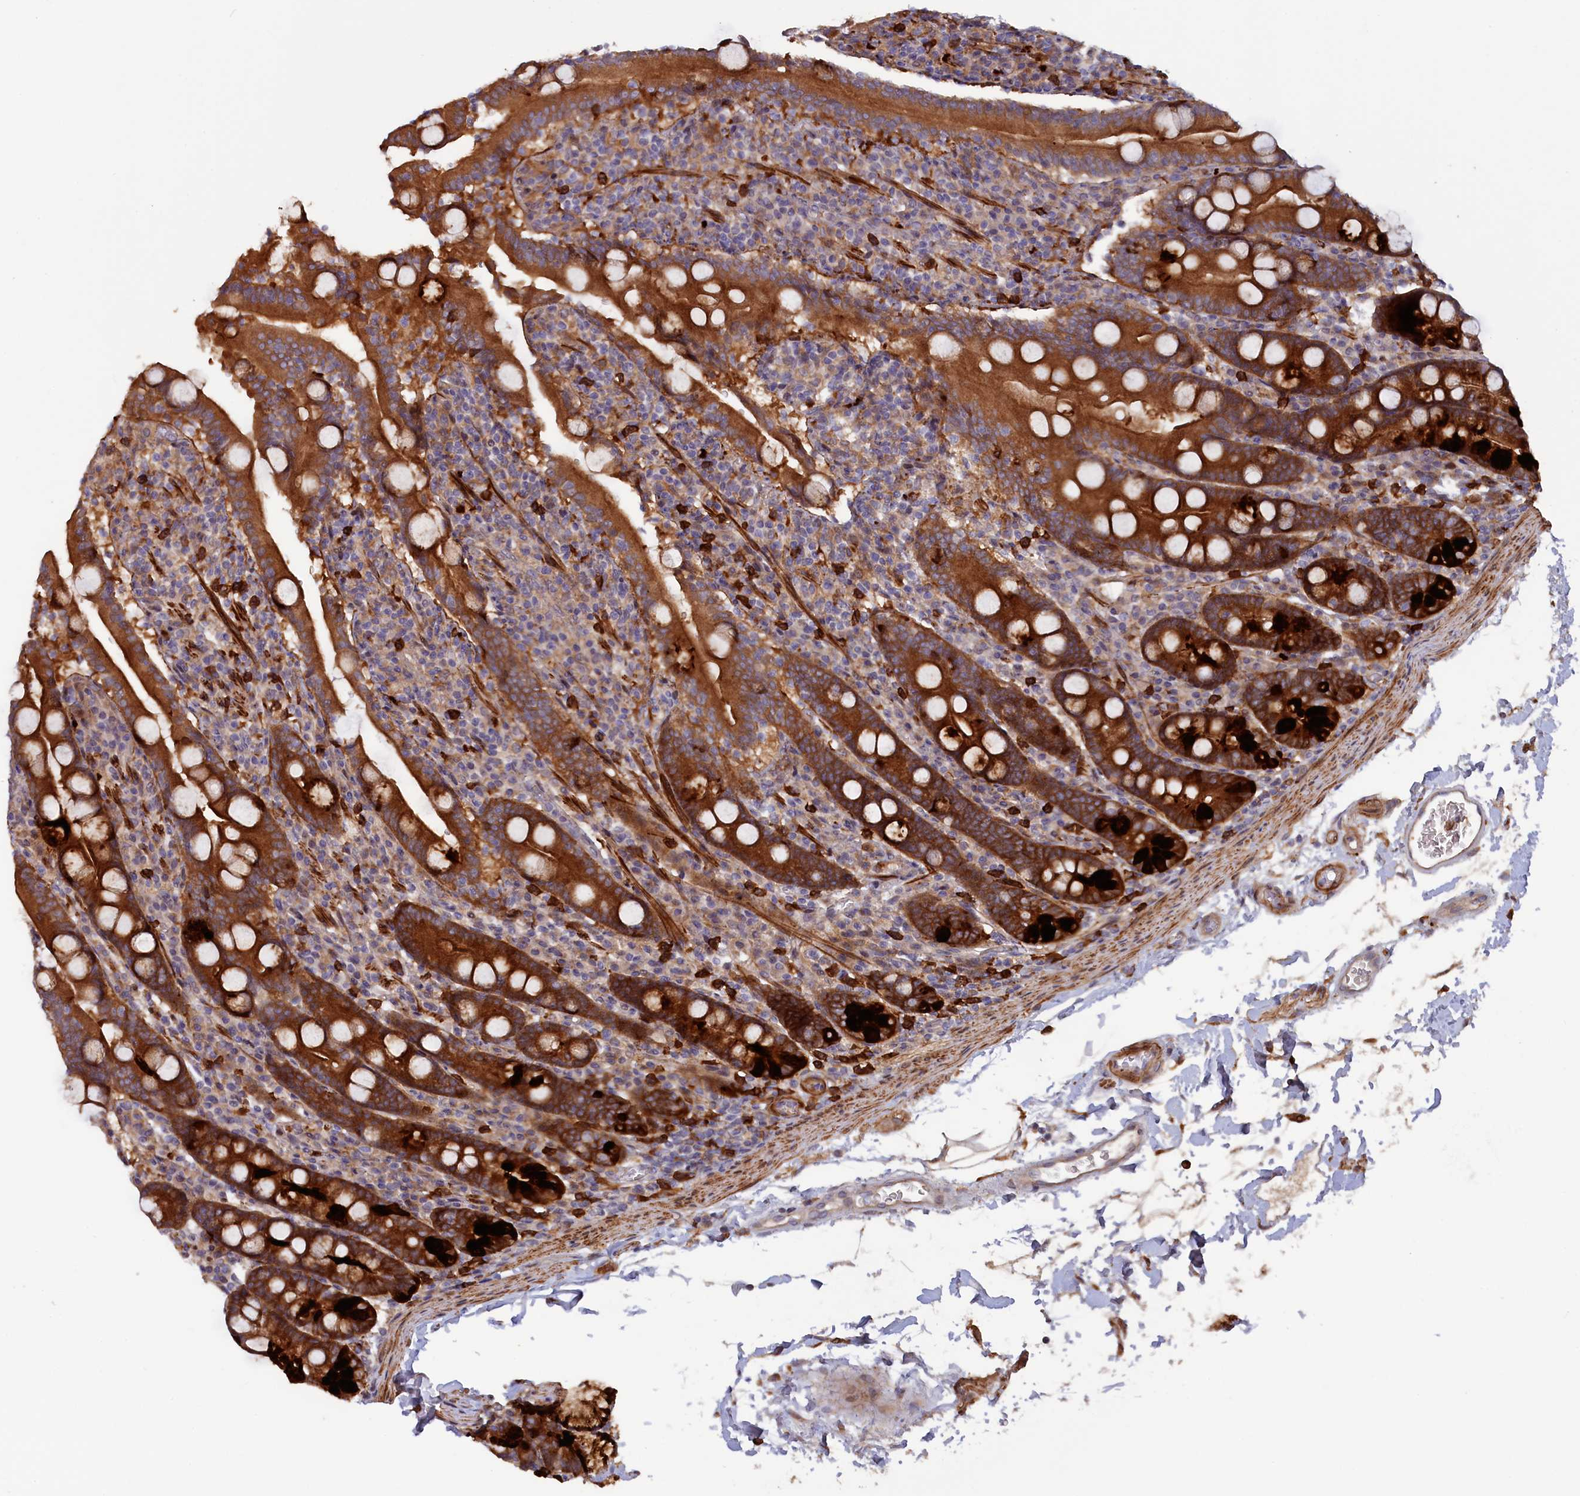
{"staining": {"intensity": "strong", "quantity": ">75%", "location": "cytoplasmic/membranous"}, "tissue": "duodenum", "cell_type": "Glandular cells", "image_type": "normal", "snomed": [{"axis": "morphology", "description": "Normal tissue, NOS"}, {"axis": "topography", "description": "Duodenum"}], "caption": "Unremarkable duodenum demonstrates strong cytoplasmic/membranous positivity in approximately >75% of glandular cells, visualized by immunohistochemistry. The protein of interest is shown in brown color, while the nuclei are stained blue.", "gene": "FERMT1", "patient": {"sex": "male", "age": 35}}